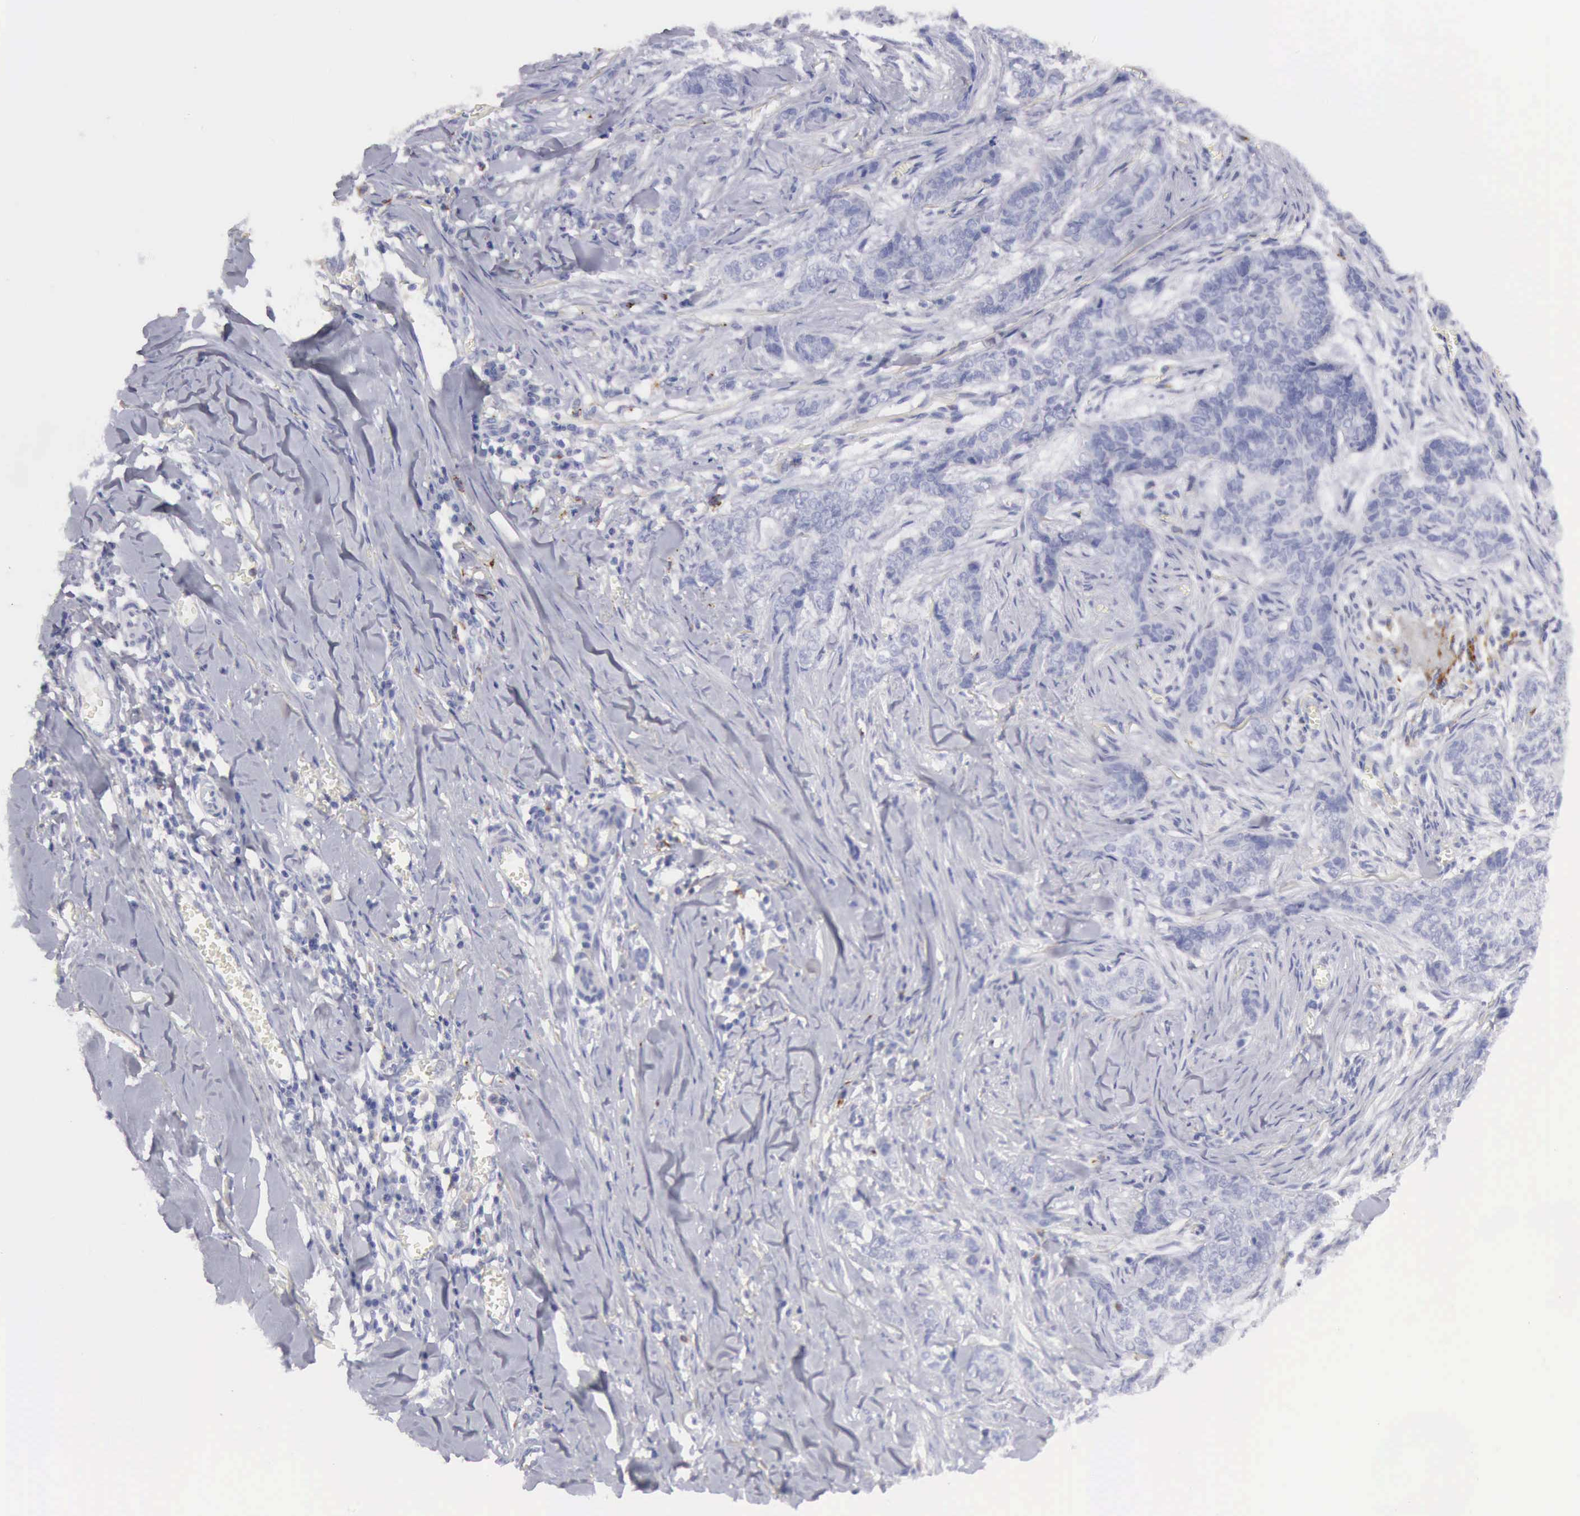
{"staining": {"intensity": "negative", "quantity": "none", "location": "none"}, "tissue": "skin cancer", "cell_type": "Tumor cells", "image_type": "cancer", "snomed": [{"axis": "morphology", "description": "Normal tissue, NOS"}, {"axis": "morphology", "description": "Basal cell carcinoma"}, {"axis": "topography", "description": "Skin"}], "caption": "Tumor cells are negative for brown protein staining in skin cancer (basal cell carcinoma).", "gene": "CTSS", "patient": {"sex": "female", "age": 65}}